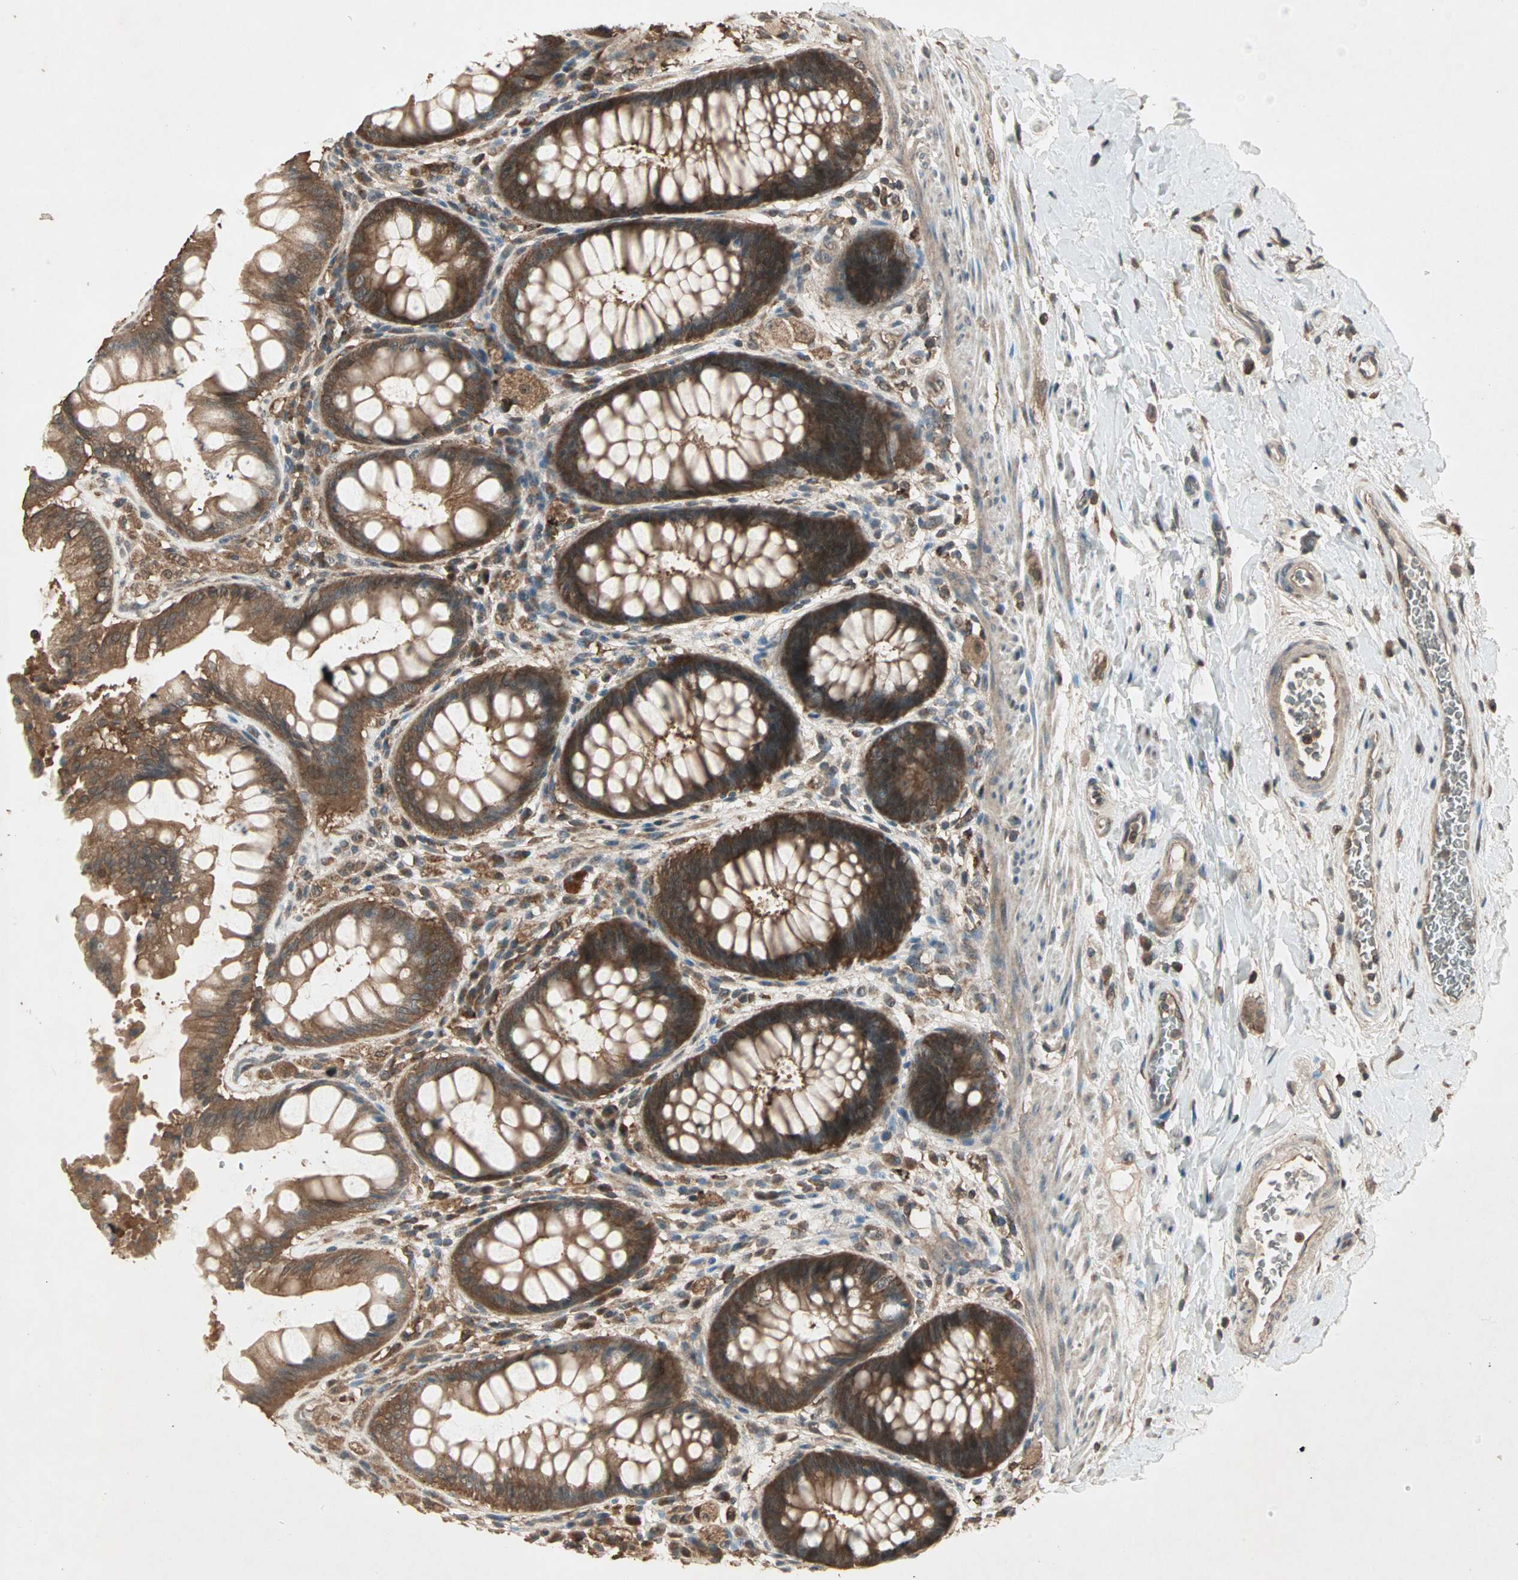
{"staining": {"intensity": "strong", "quantity": ">75%", "location": "cytoplasmic/membranous"}, "tissue": "rectum", "cell_type": "Glandular cells", "image_type": "normal", "snomed": [{"axis": "morphology", "description": "Normal tissue, NOS"}, {"axis": "topography", "description": "Rectum"}], "caption": "Strong cytoplasmic/membranous staining is identified in approximately >75% of glandular cells in benign rectum.", "gene": "UBAC1", "patient": {"sex": "female", "age": 46}}